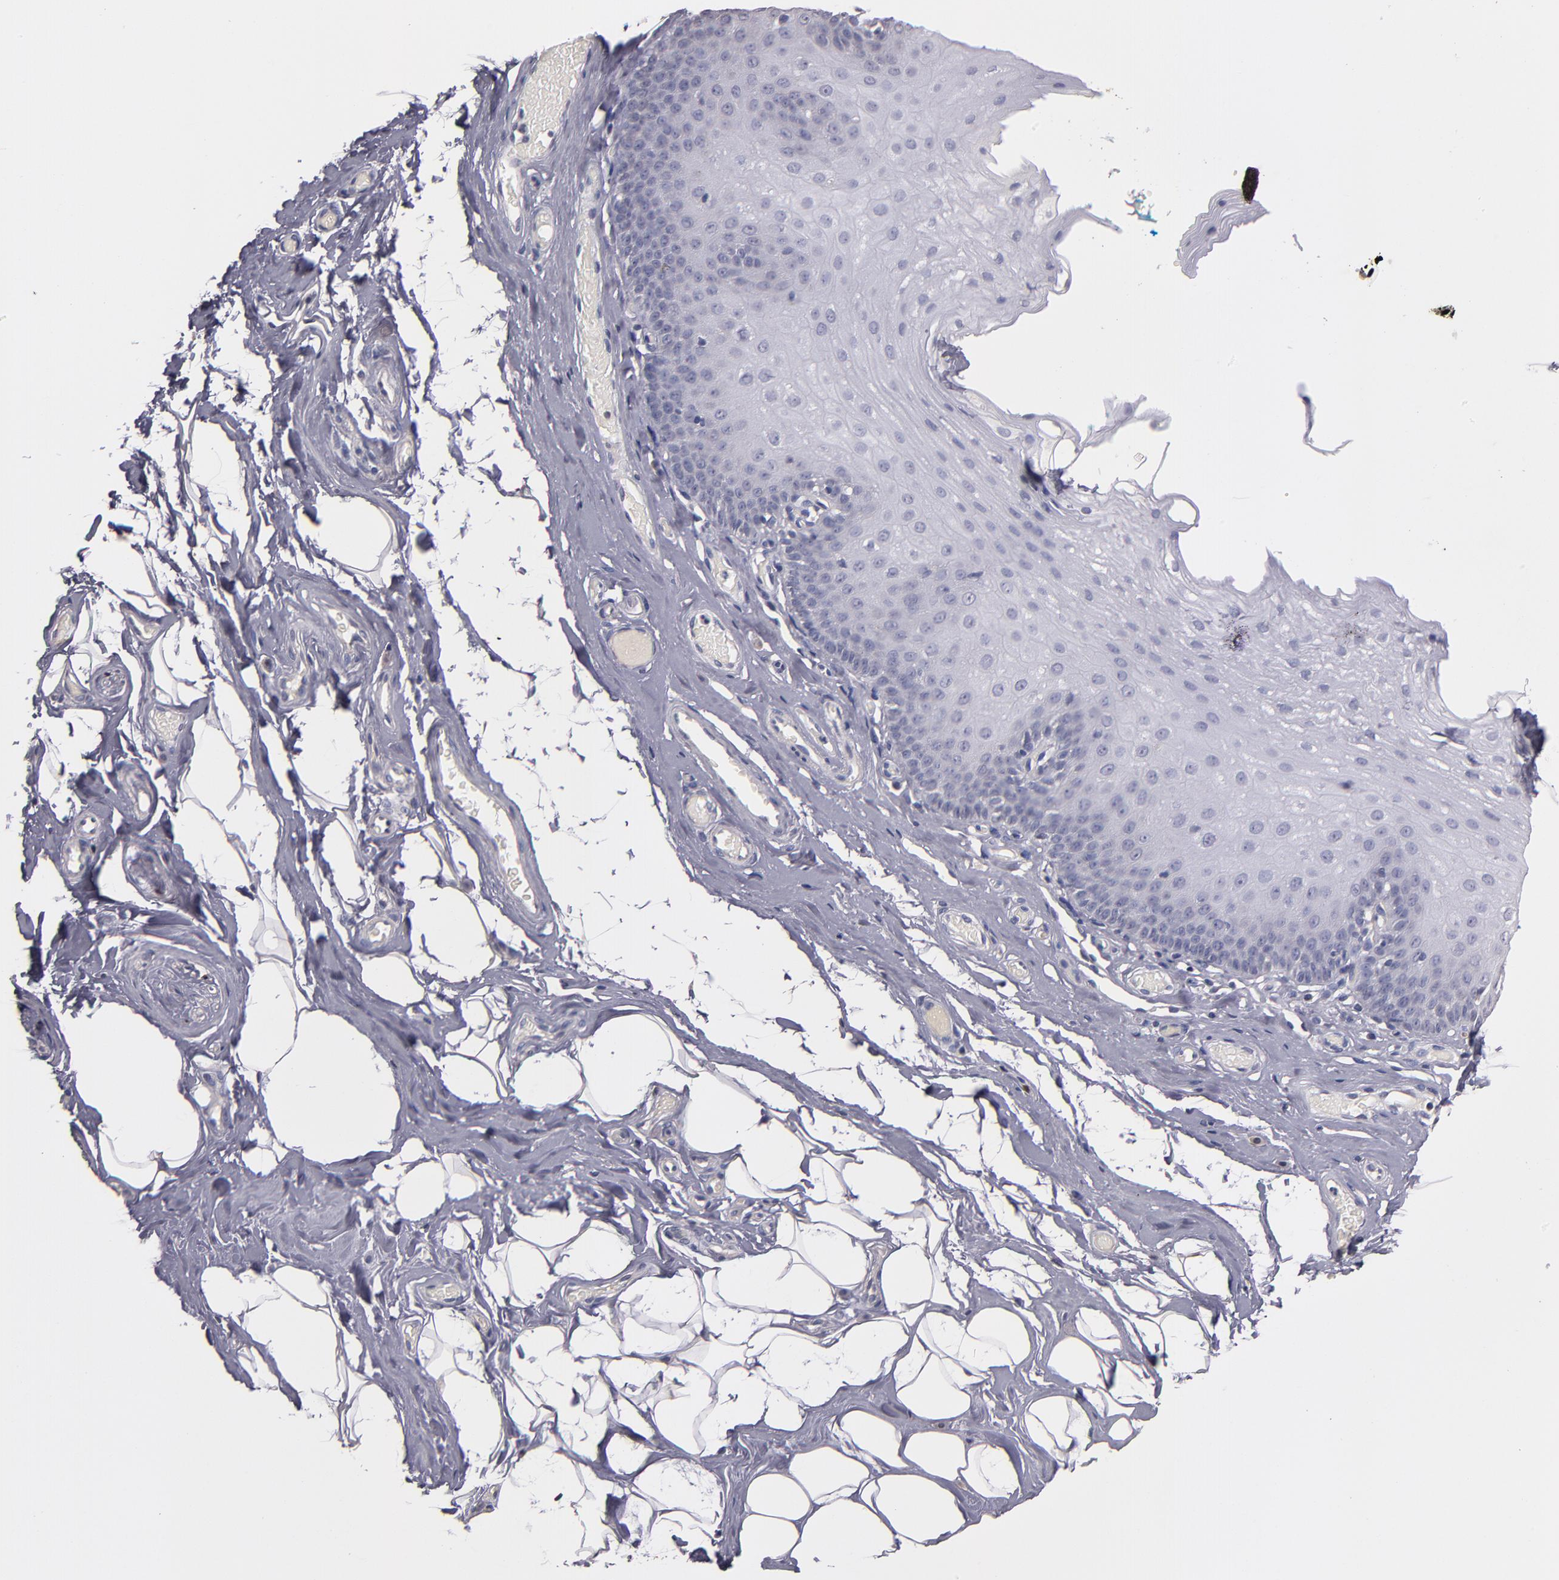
{"staining": {"intensity": "negative", "quantity": "none", "location": "none"}, "tissue": "nasopharynx", "cell_type": "Respiratory epithelial cells", "image_type": "normal", "snomed": [{"axis": "morphology", "description": "Normal tissue, NOS"}, {"axis": "topography", "description": "Nasopharynx"}], "caption": "The IHC photomicrograph has no significant positivity in respiratory epithelial cells of nasopharynx.", "gene": "SOX10", "patient": {"sex": "male", "age": 56}}